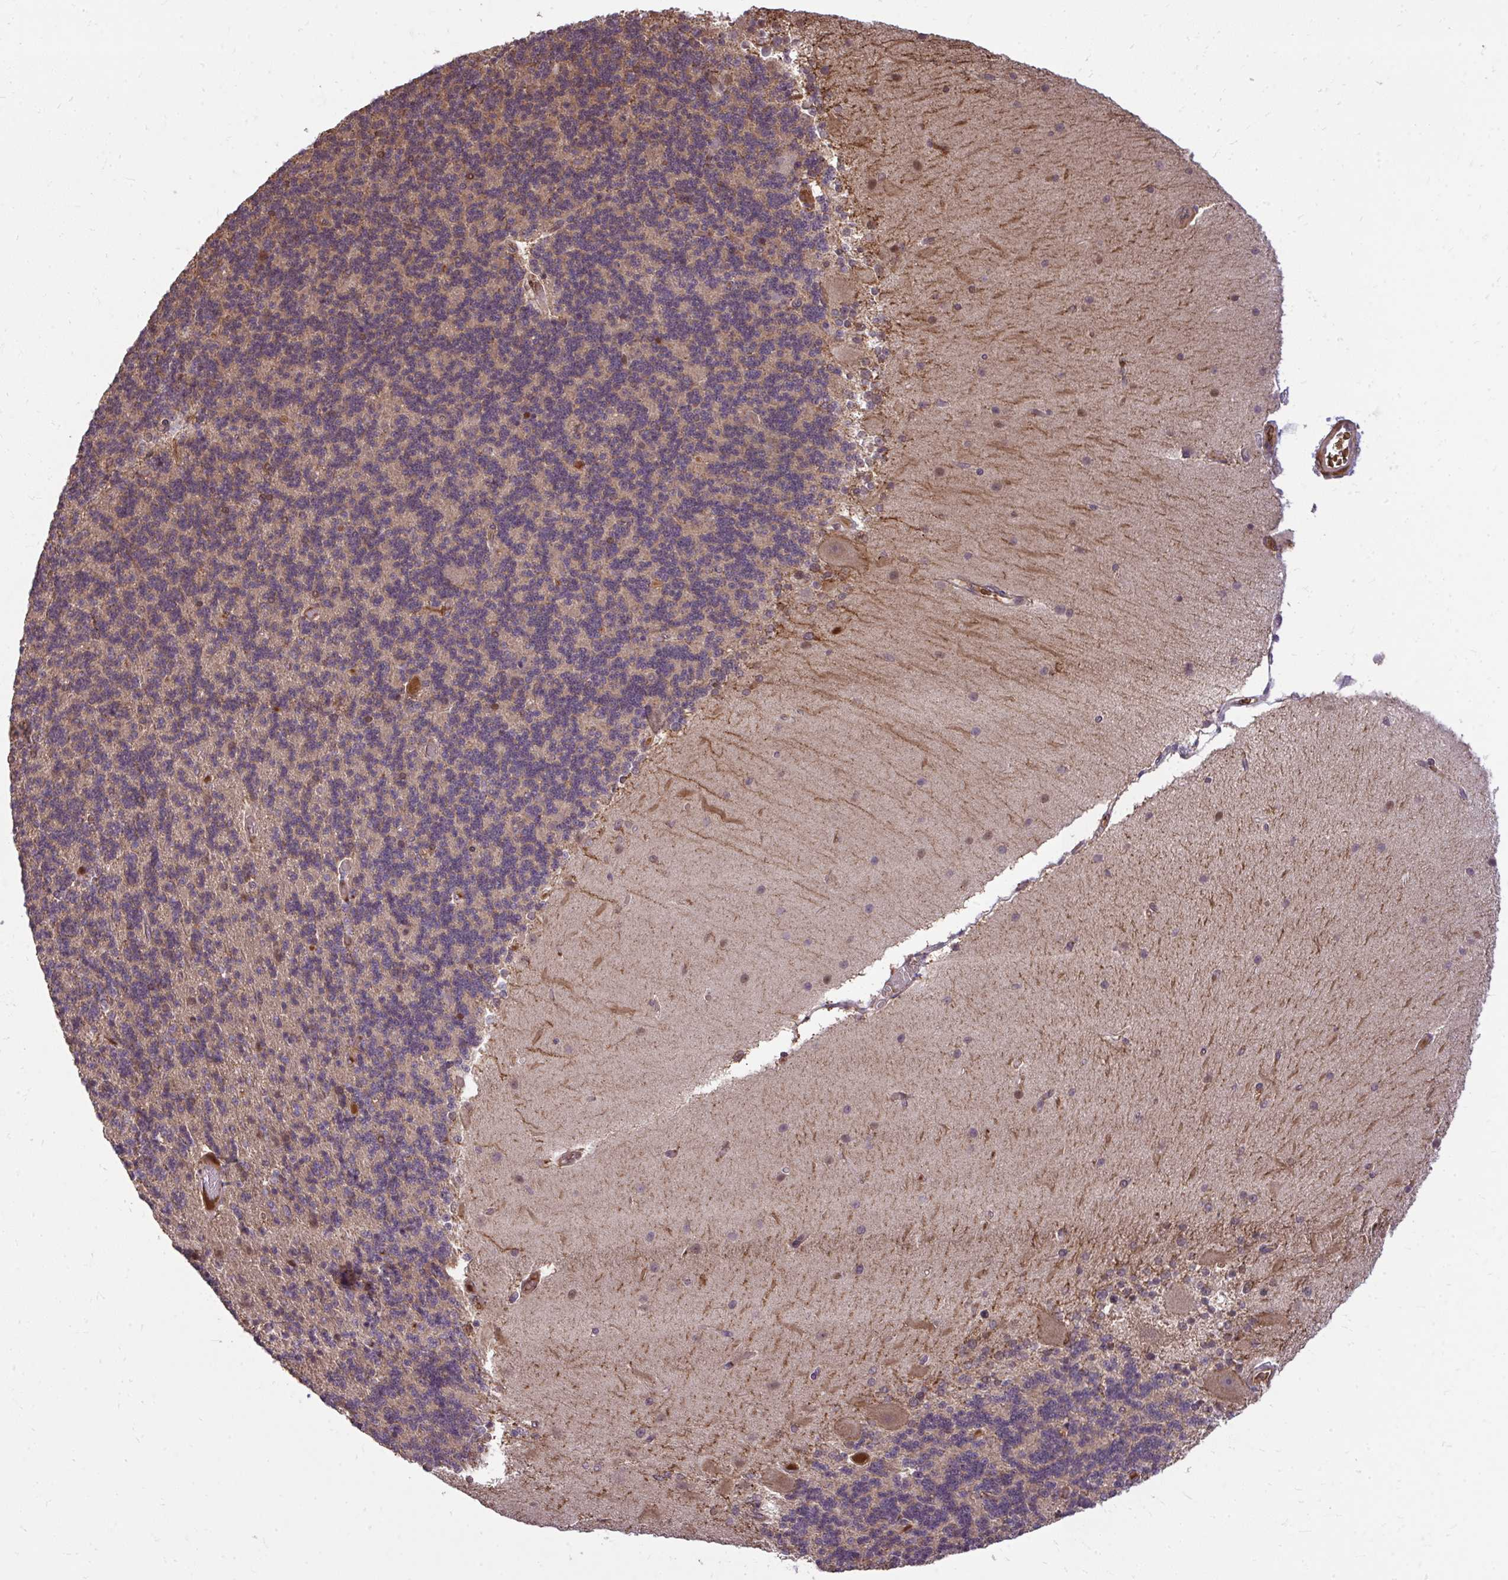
{"staining": {"intensity": "weak", "quantity": "25%-75%", "location": "cytoplasmic/membranous"}, "tissue": "cerebellum", "cell_type": "Cells in granular layer", "image_type": "normal", "snomed": [{"axis": "morphology", "description": "Normal tissue, NOS"}, {"axis": "topography", "description": "Cerebellum"}], "caption": "Protein analysis of normal cerebellum shows weak cytoplasmic/membranous expression in about 25%-75% of cells in granular layer.", "gene": "ZSCAN9", "patient": {"sex": "female", "age": 54}}